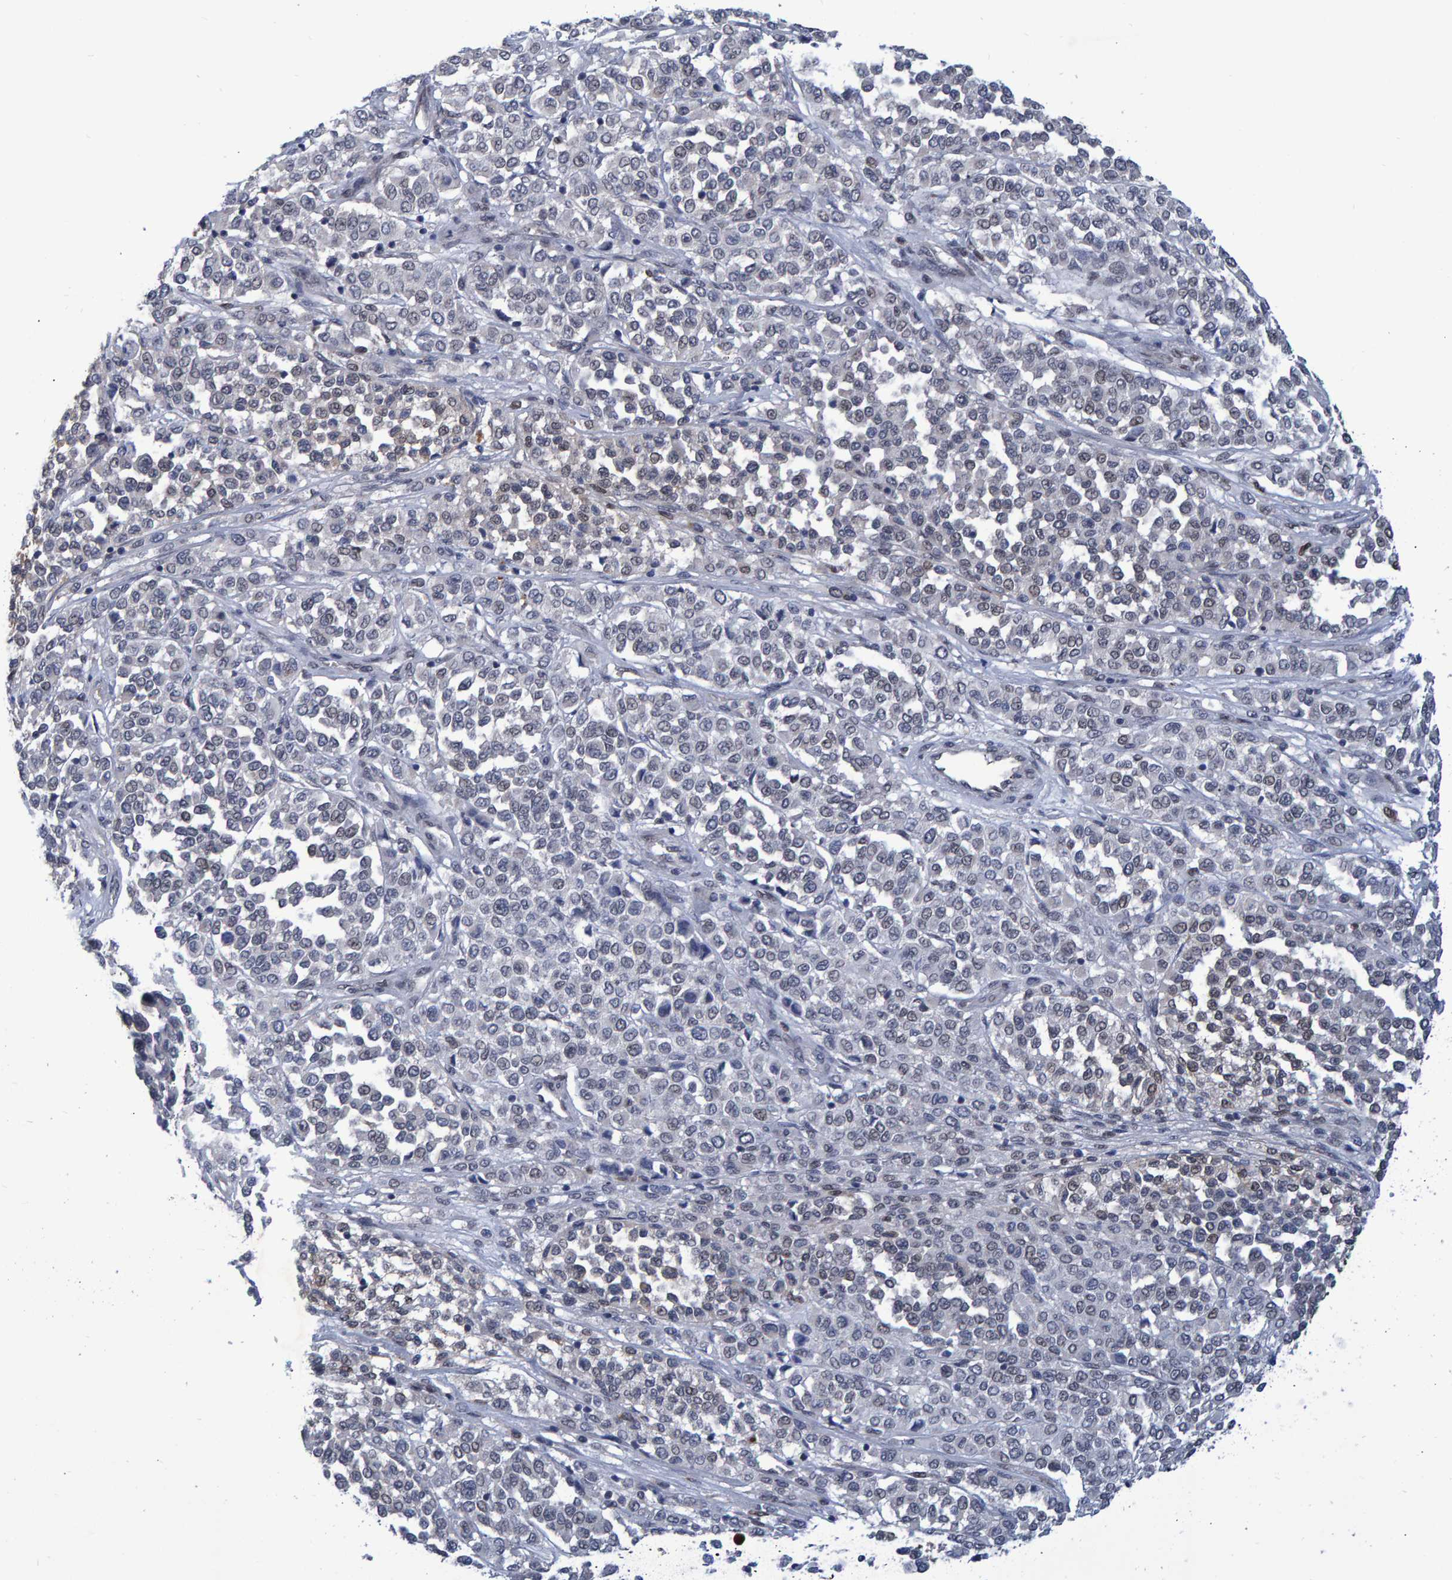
{"staining": {"intensity": "weak", "quantity": "<25%", "location": "nuclear"}, "tissue": "melanoma", "cell_type": "Tumor cells", "image_type": "cancer", "snomed": [{"axis": "morphology", "description": "Malignant melanoma, Metastatic site"}, {"axis": "topography", "description": "Pancreas"}], "caption": "The histopathology image demonstrates no significant staining in tumor cells of melanoma. Brightfield microscopy of IHC stained with DAB (brown) and hematoxylin (blue), captured at high magnification.", "gene": "QKI", "patient": {"sex": "female", "age": 30}}